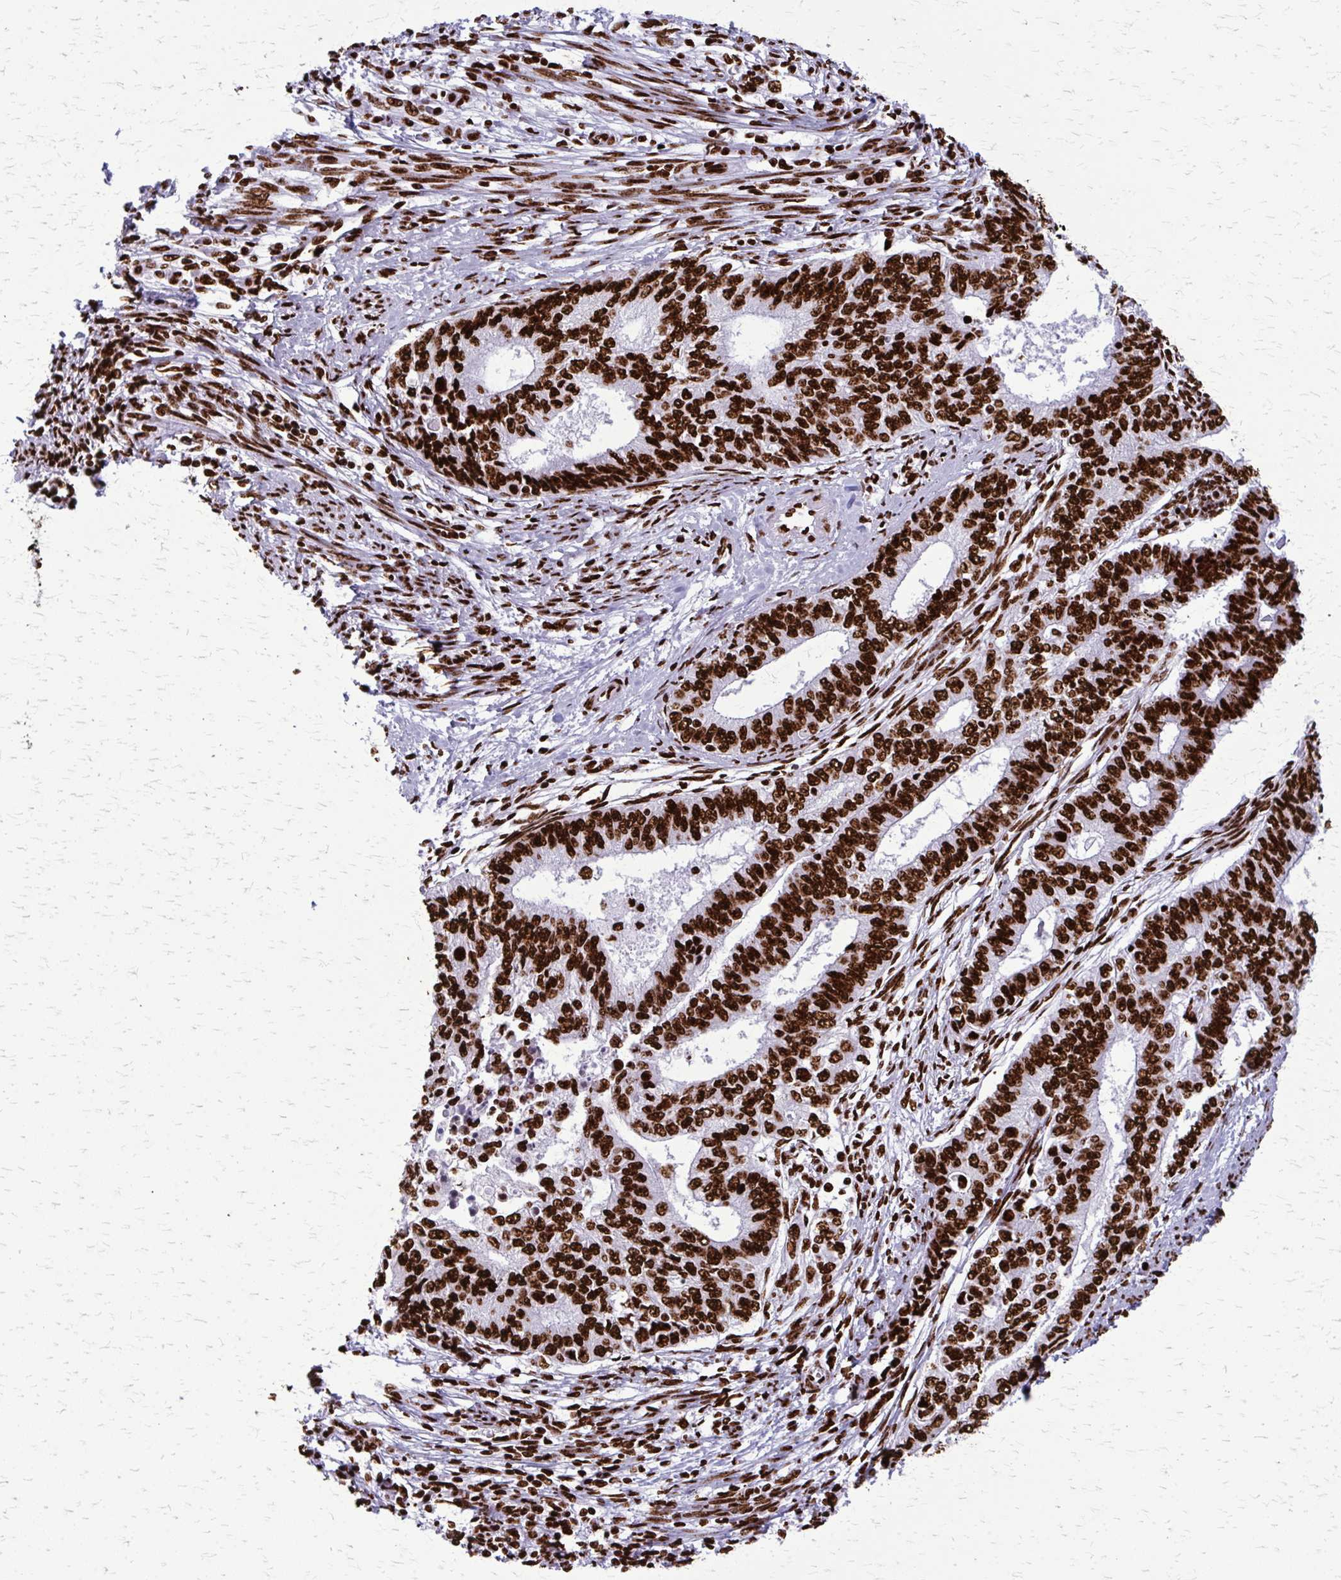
{"staining": {"intensity": "strong", "quantity": ">75%", "location": "nuclear"}, "tissue": "endometrial cancer", "cell_type": "Tumor cells", "image_type": "cancer", "snomed": [{"axis": "morphology", "description": "Adenocarcinoma, NOS"}, {"axis": "topography", "description": "Endometrium"}], "caption": "Endometrial cancer (adenocarcinoma) was stained to show a protein in brown. There is high levels of strong nuclear staining in about >75% of tumor cells. The staining was performed using DAB, with brown indicating positive protein expression. Nuclei are stained blue with hematoxylin.", "gene": "SFPQ", "patient": {"sex": "female", "age": 62}}